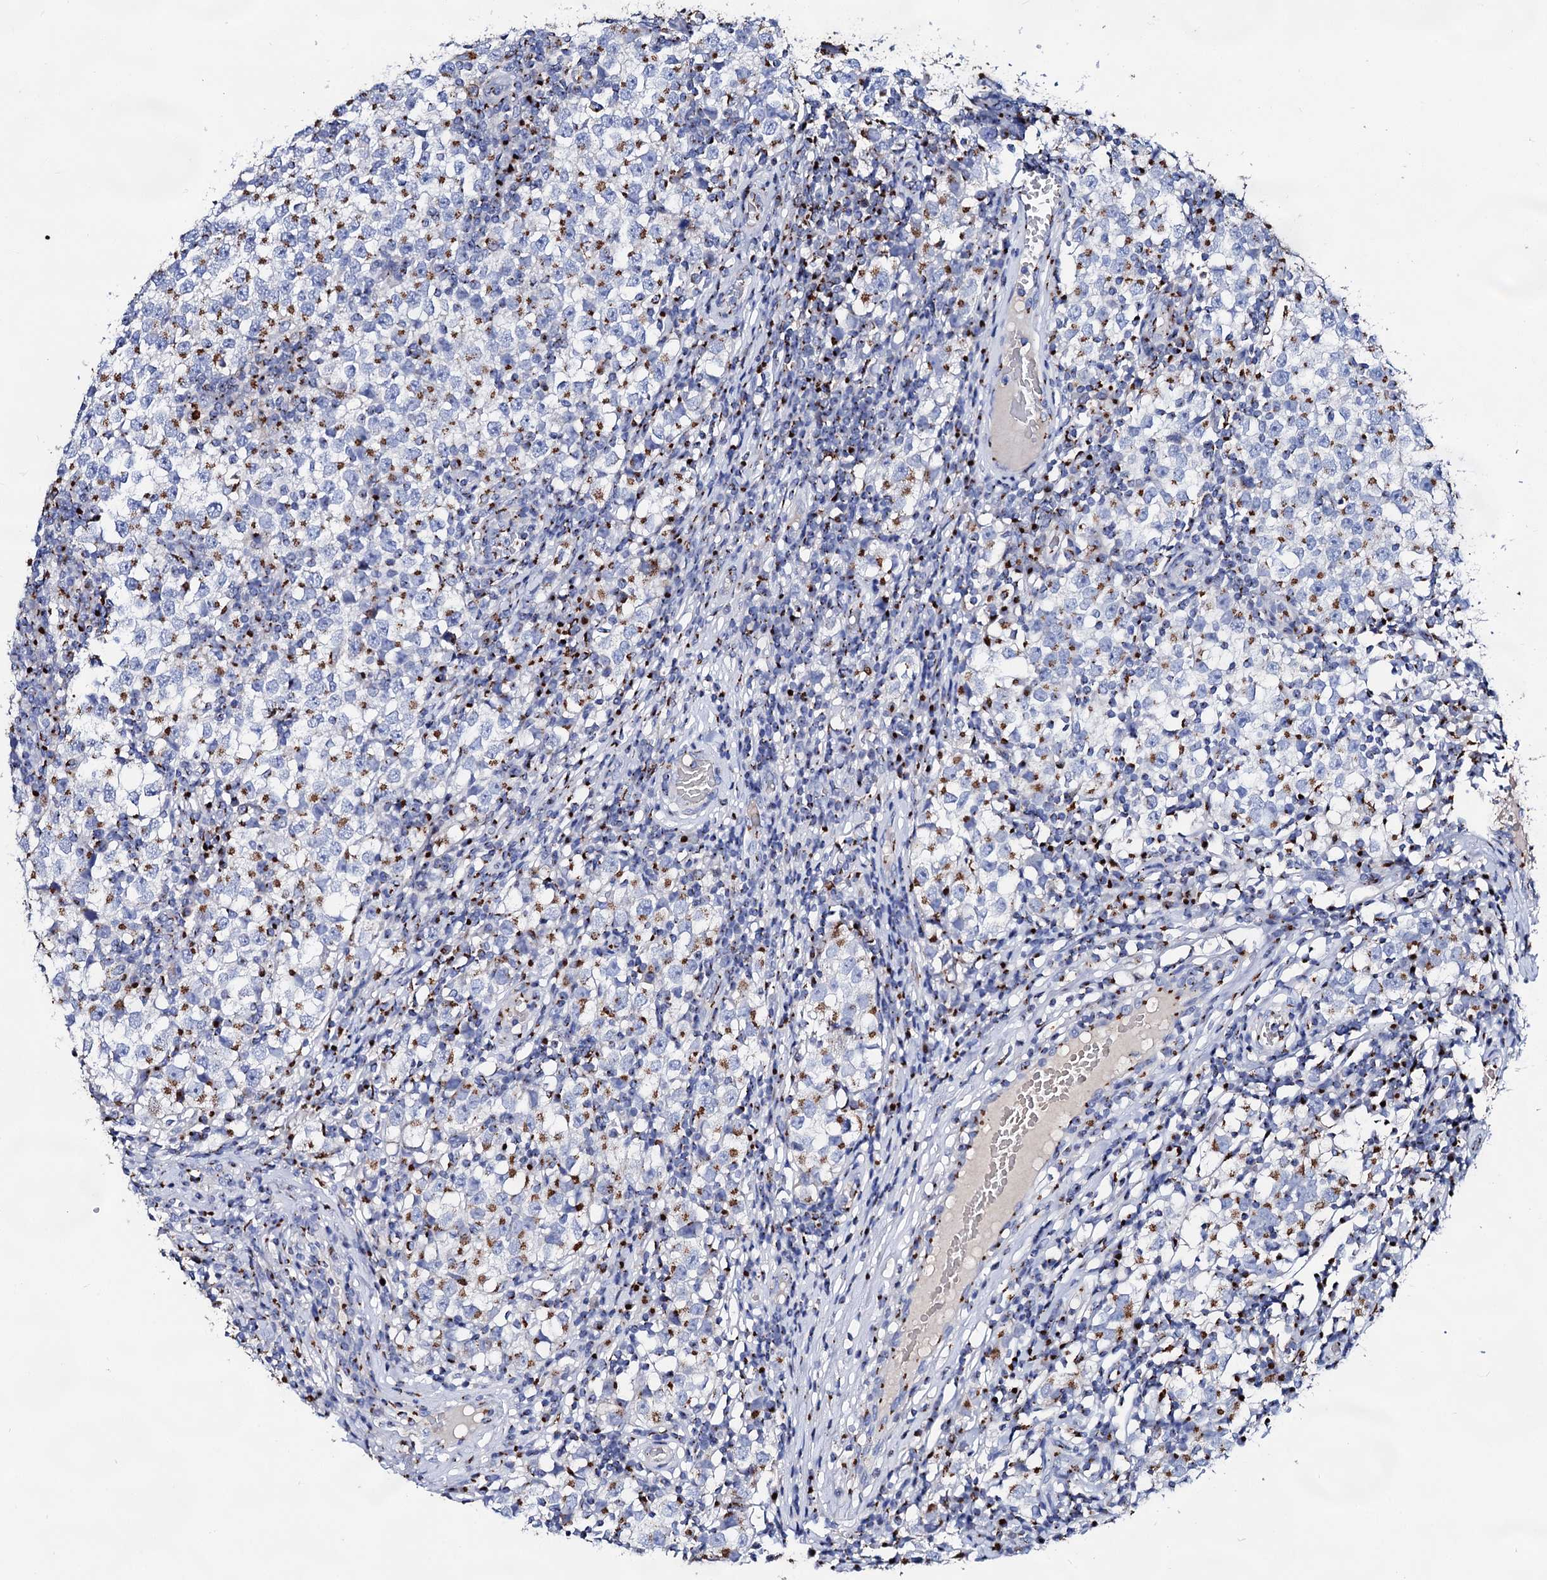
{"staining": {"intensity": "strong", "quantity": "25%-75%", "location": "cytoplasmic/membranous"}, "tissue": "testis cancer", "cell_type": "Tumor cells", "image_type": "cancer", "snomed": [{"axis": "morphology", "description": "Seminoma, NOS"}, {"axis": "topography", "description": "Testis"}], "caption": "The immunohistochemical stain highlights strong cytoplasmic/membranous expression in tumor cells of seminoma (testis) tissue.", "gene": "TM9SF3", "patient": {"sex": "male", "age": 65}}